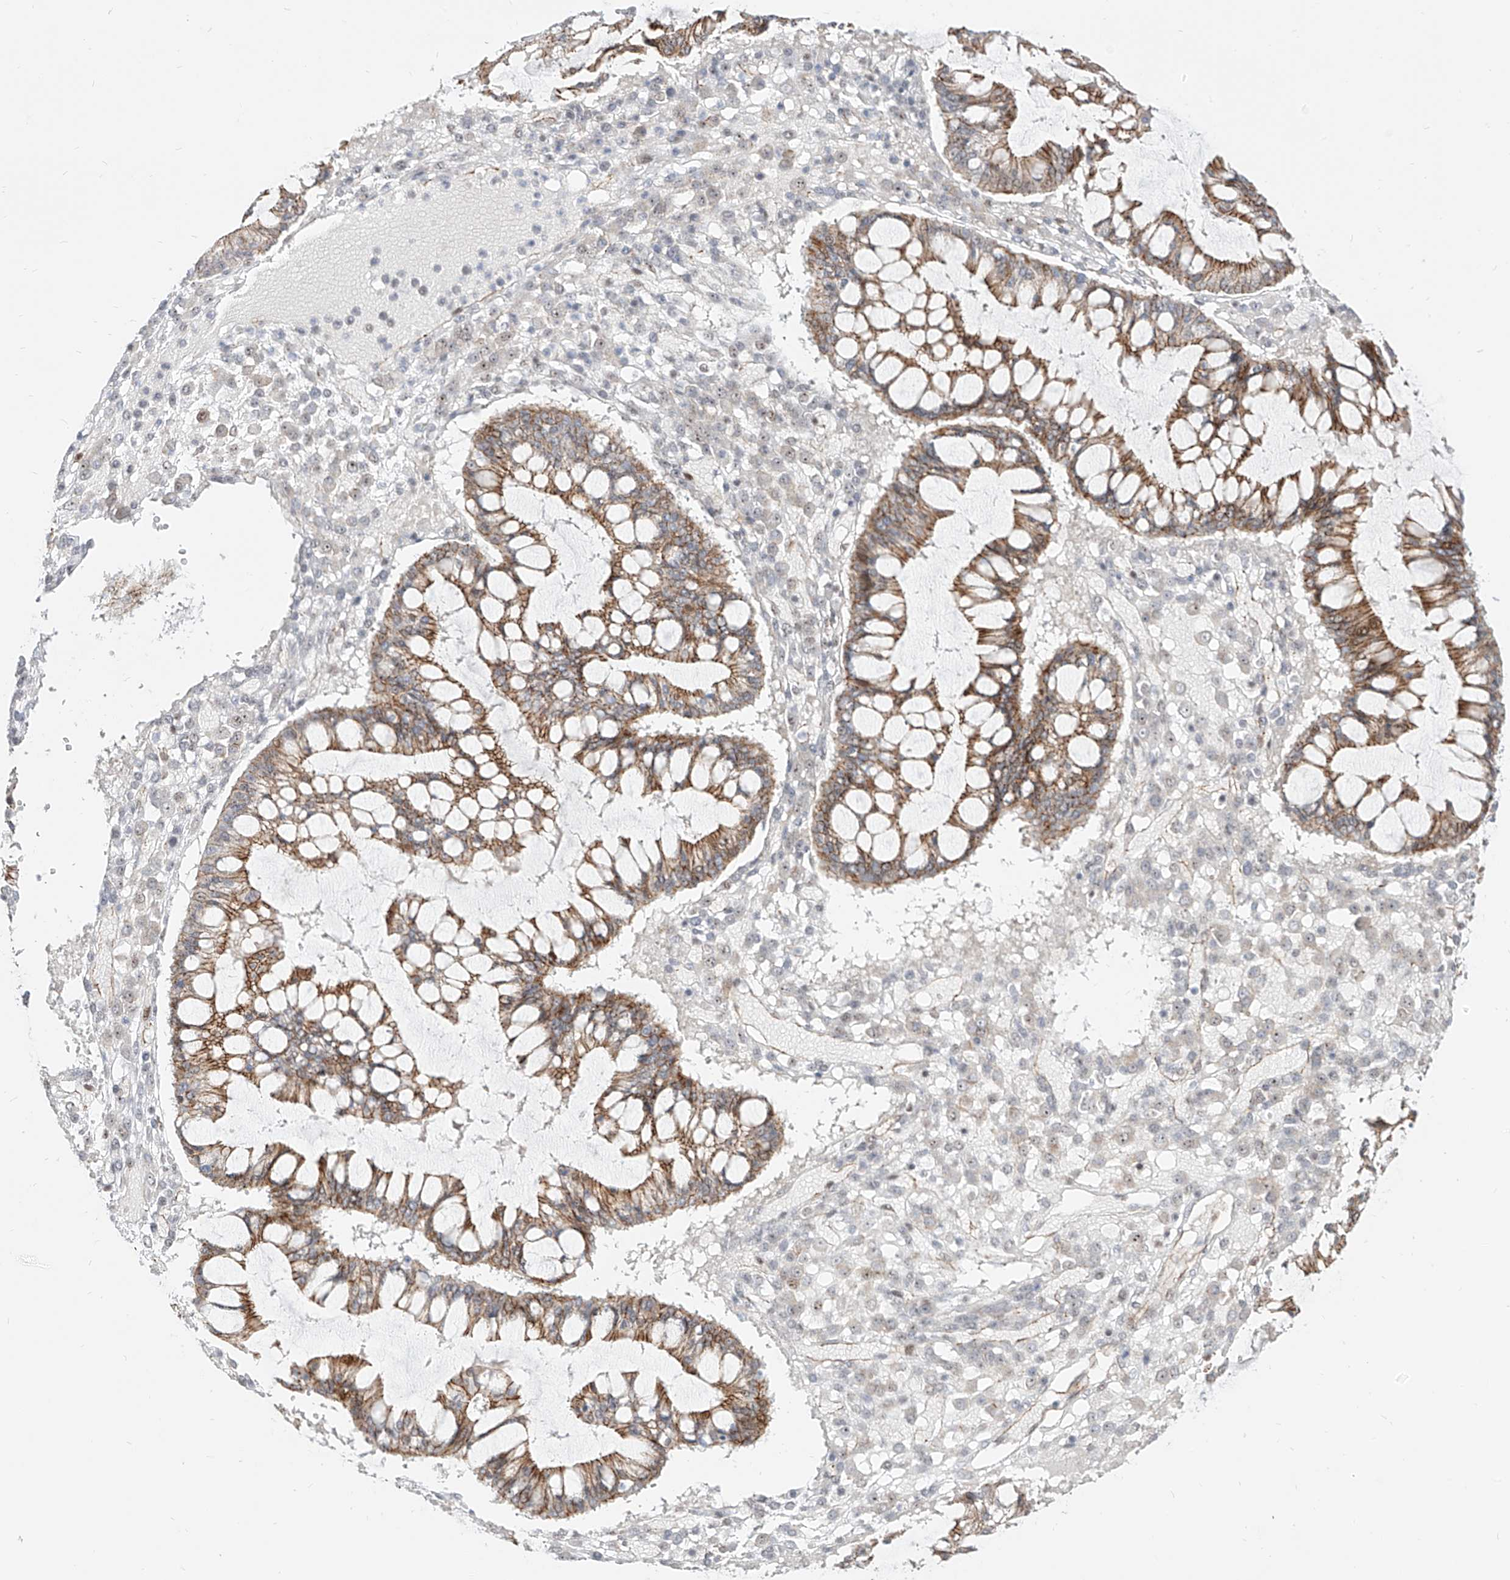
{"staining": {"intensity": "moderate", "quantity": ">75%", "location": "cytoplasmic/membranous"}, "tissue": "ovarian cancer", "cell_type": "Tumor cells", "image_type": "cancer", "snomed": [{"axis": "morphology", "description": "Cystadenocarcinoma, mucinous, NOS"}, {"axis": "topography", "description": "Ovary"}], "caption": "A histopathology image of human mucinous cystadenocarcinoma (ovarian) stained for a protein exhibits moderate cytoplasmic/membranous brown staining in tumor cells. (DAB (3,3'-diaminobenzidine) IHC with brightfield microscopy, high magnification).", "gene": "ZNF710", "patient": {"sex": "female", "age": 73}}